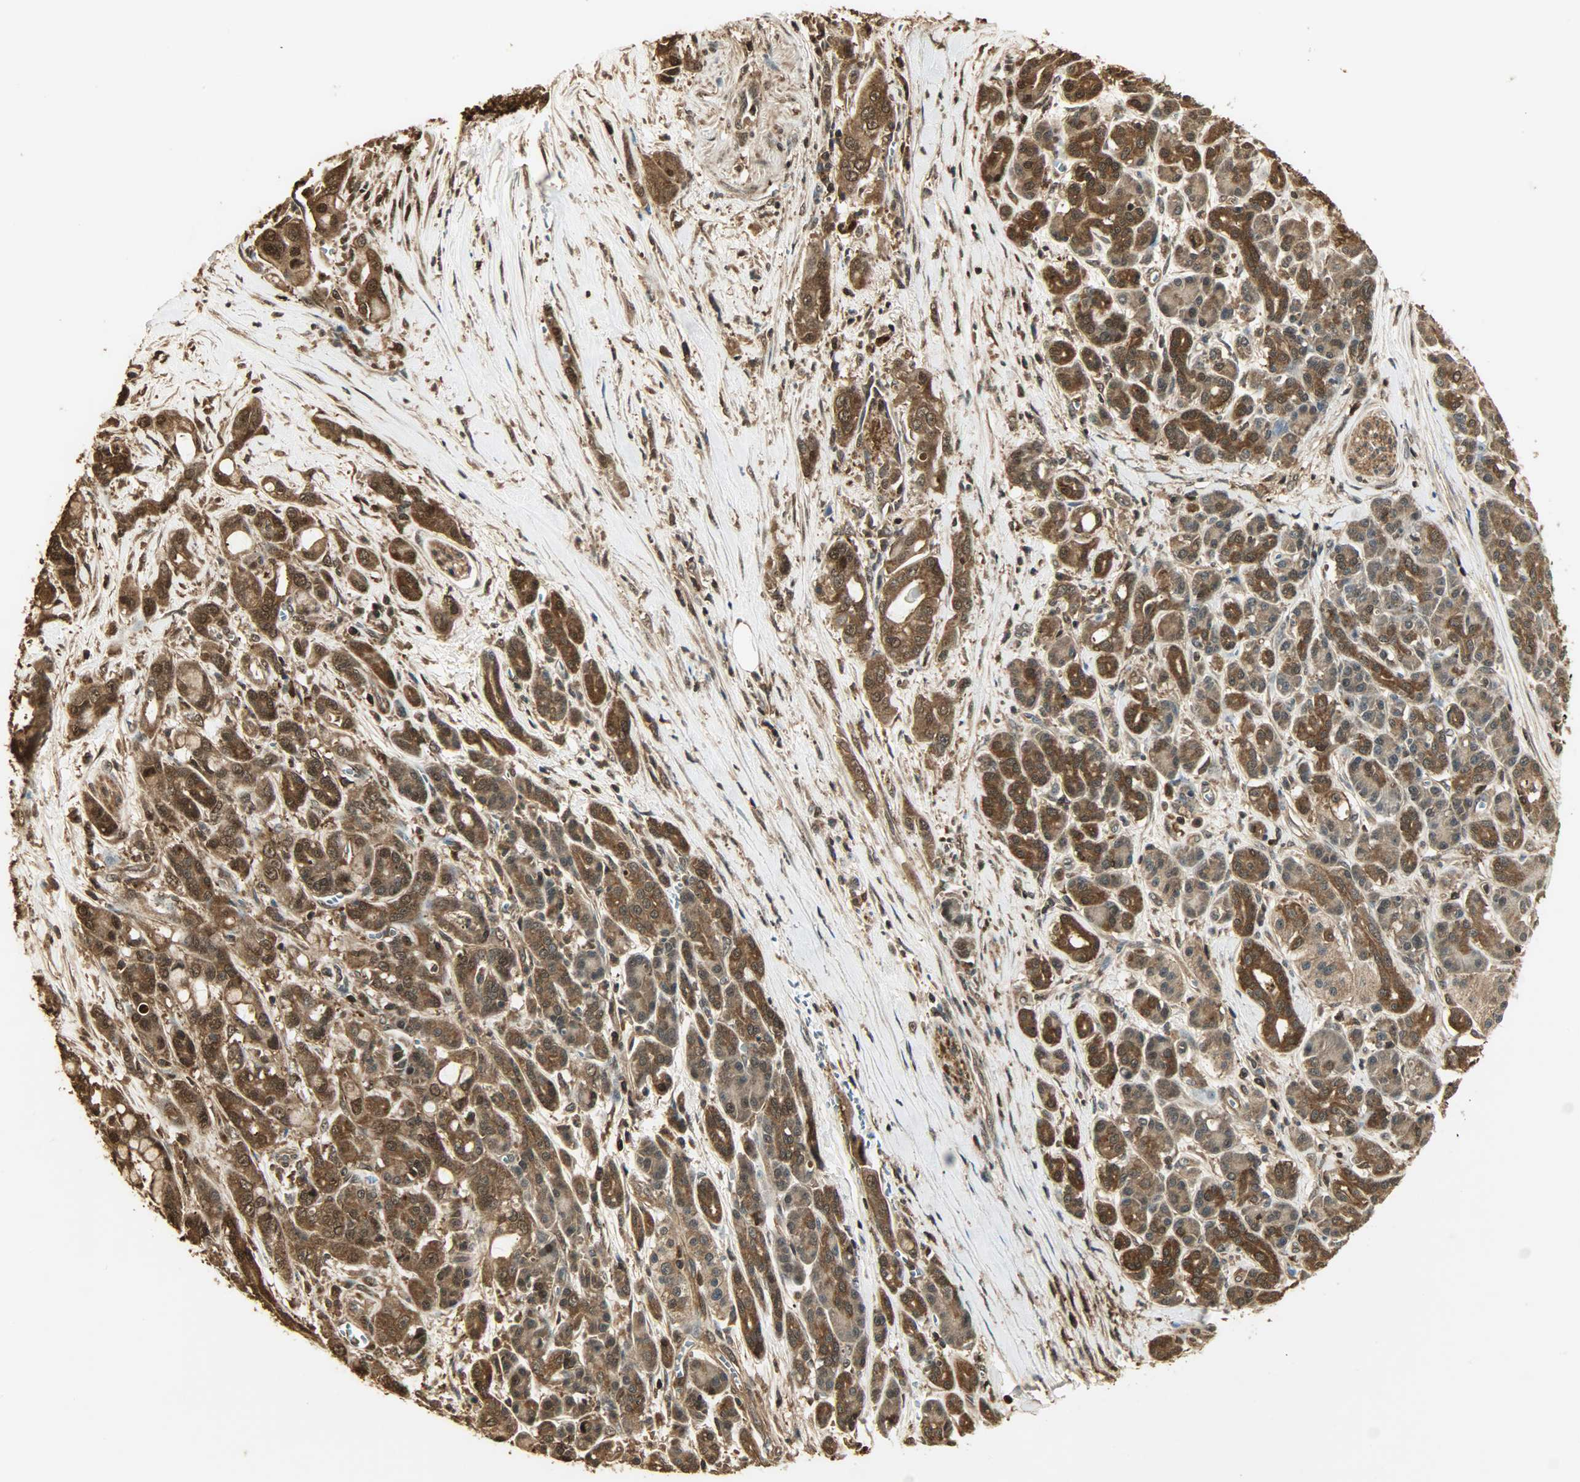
{"staining": {"intensity": "strong", "quantity": ">75%", "location": "cytoplasmic/membranous,nuclear"}, "tissue": "pancreatic cancer", "cell_type": "Tumor cells", "image_type": "cancer", "snomed": [{"axis": "morphology", "description": "Adenocarcinoma, NOS"}, {"axis": "topography", "description": "Pancreas"}], "caption": "Immunohistochemical staining of pancreatic adenocarcinoma shows high levels of strong cytoplasmic/membranous and nuclear protein positivity in about >75% of tumor cells.", "gene": "YWHAZ", "patient": {"sex": "male", "age": 59}}